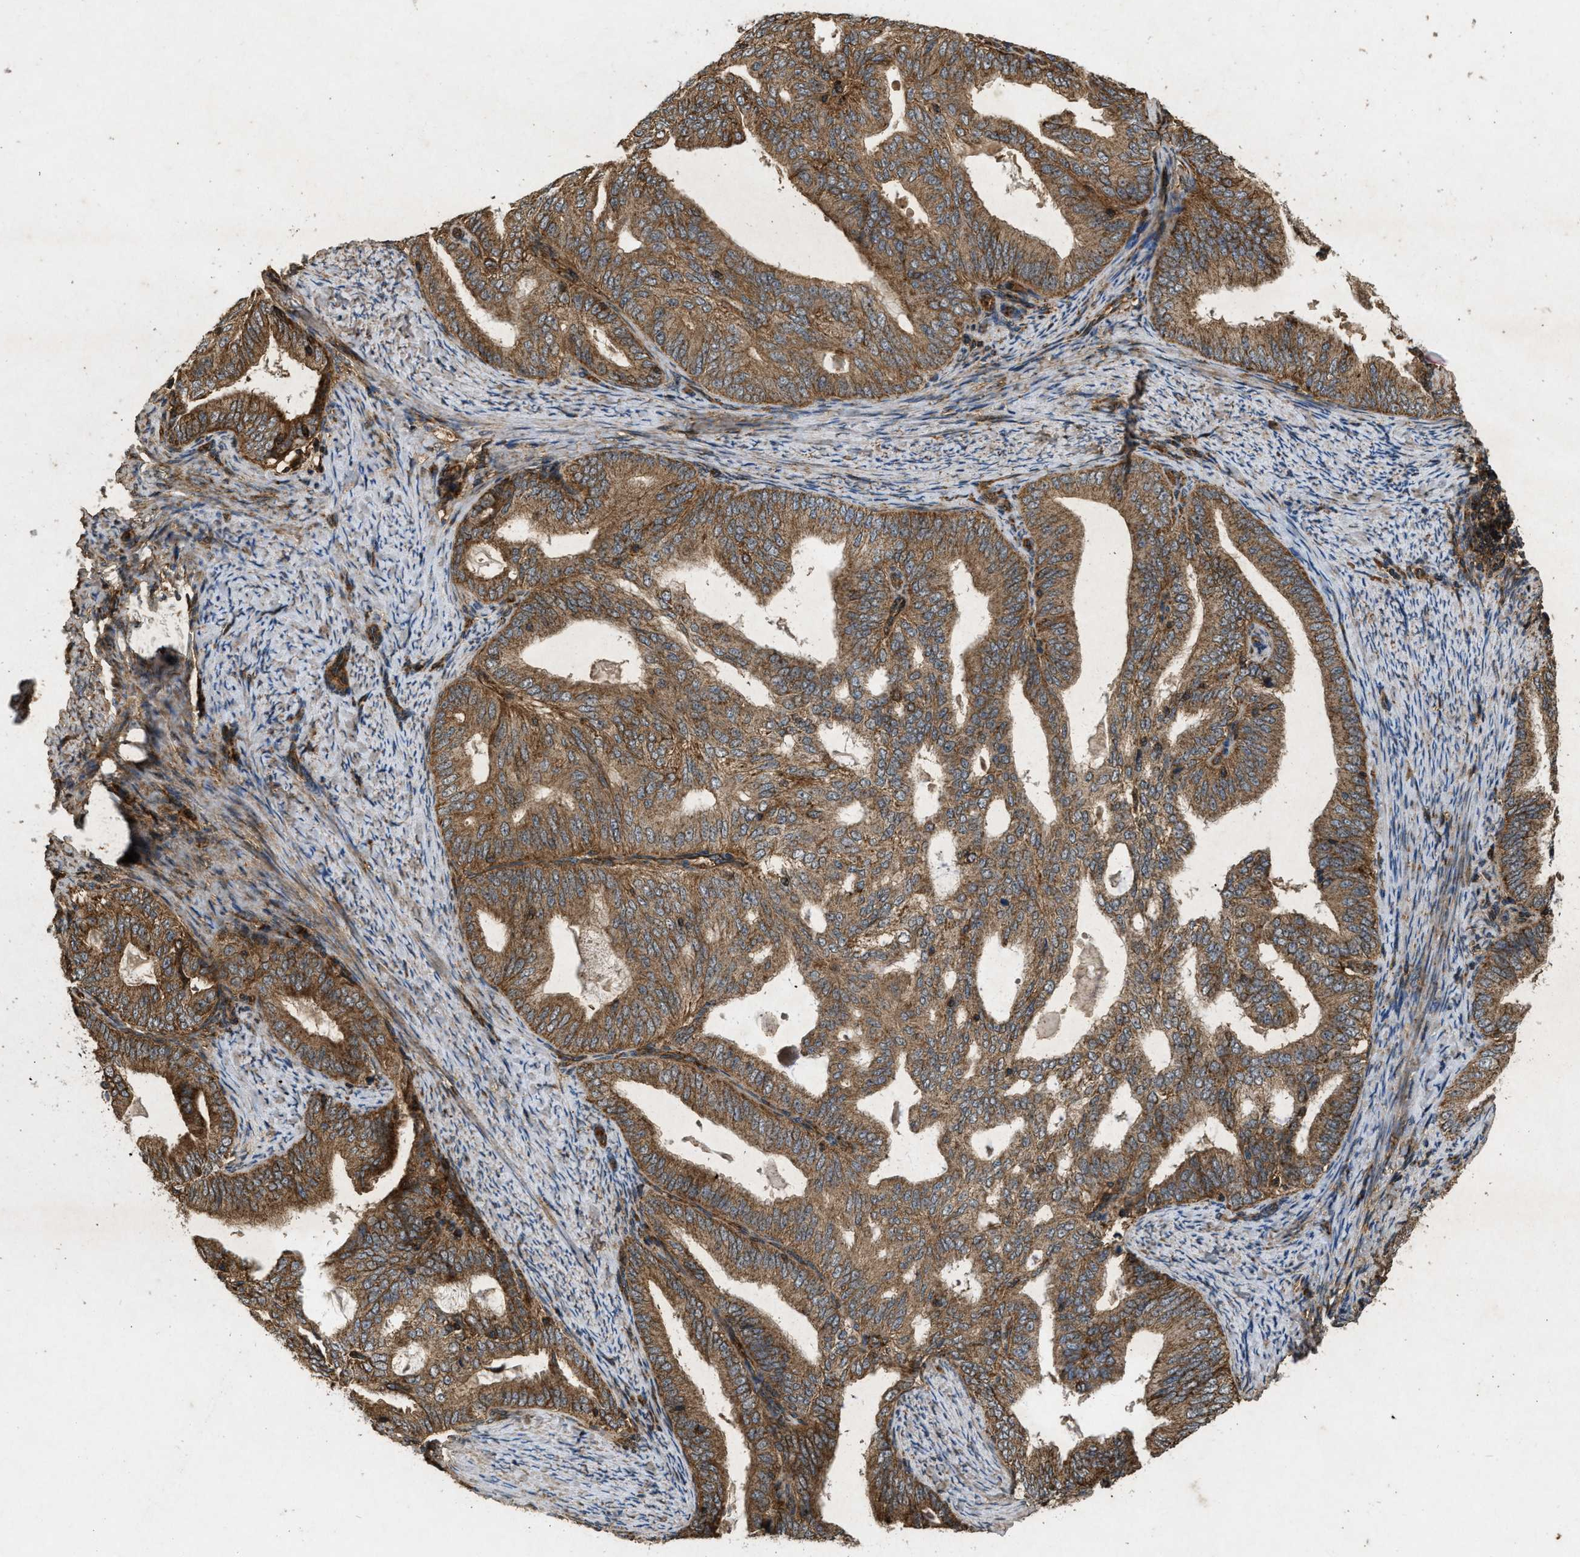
{"staining": {"intensity": "moderate", "quantity": ">75%", "location": "cytoplasmic/membranous"}, "tissue": "endometrial cancer", "cell_type": "Tumor cells", "image_type": "cancer", "snomed": [{"axis": "morphology", "description": "Adenocarcinoma, NOS"}, {"axis": "topography", "description": "Endometrium"}], "caption": "A photomicrograph showing moderate cytoplasmic/membranous positivity in approximately >75% of tumor cells in endometrial adenocarcinoma, as visualized by brown immunohistochemical staining.", "gene": "GNB4", "patient": {"sex": "female", "age": 58}}